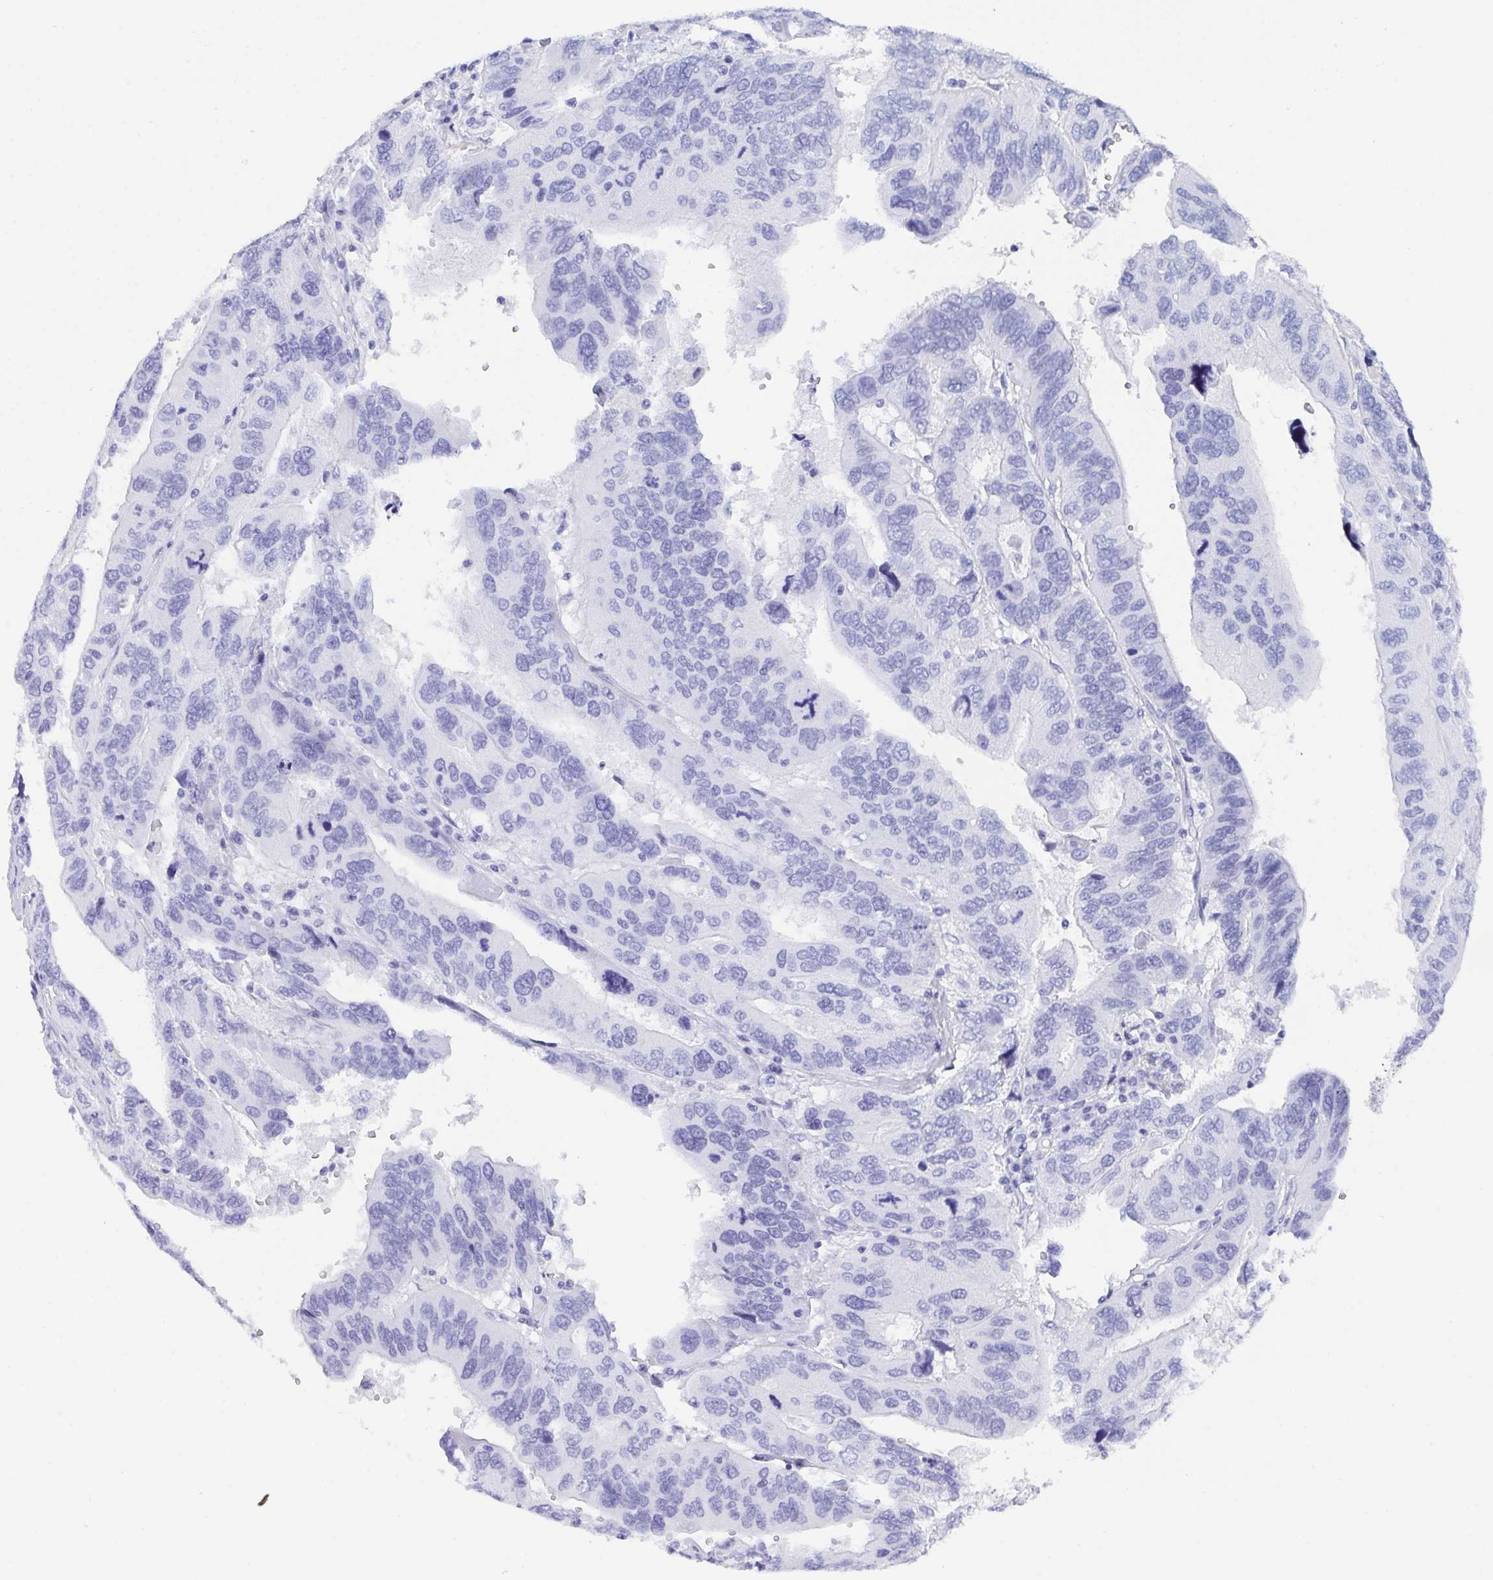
{"staining": {"intensity": "negative", "quantity": "none", "location": "none"}, "tissue": "ovarian cancer", "cell_type": "Tumor cells", "image_type": "cancer", "snomed": [{"axis": "morphology", "description": "Cystadenocarcinoma, serous, NOS"}, {"axis": "topography", "description": "Ovary"}], "caption": "High power microscopy histopathology image of an IHC histopathology image of ovarian serous cystadenocarcinoma, revealing no significant expression in tumor cells.", "gene": "ZNF850", "patient": {"sex": "female", "age": 79}}